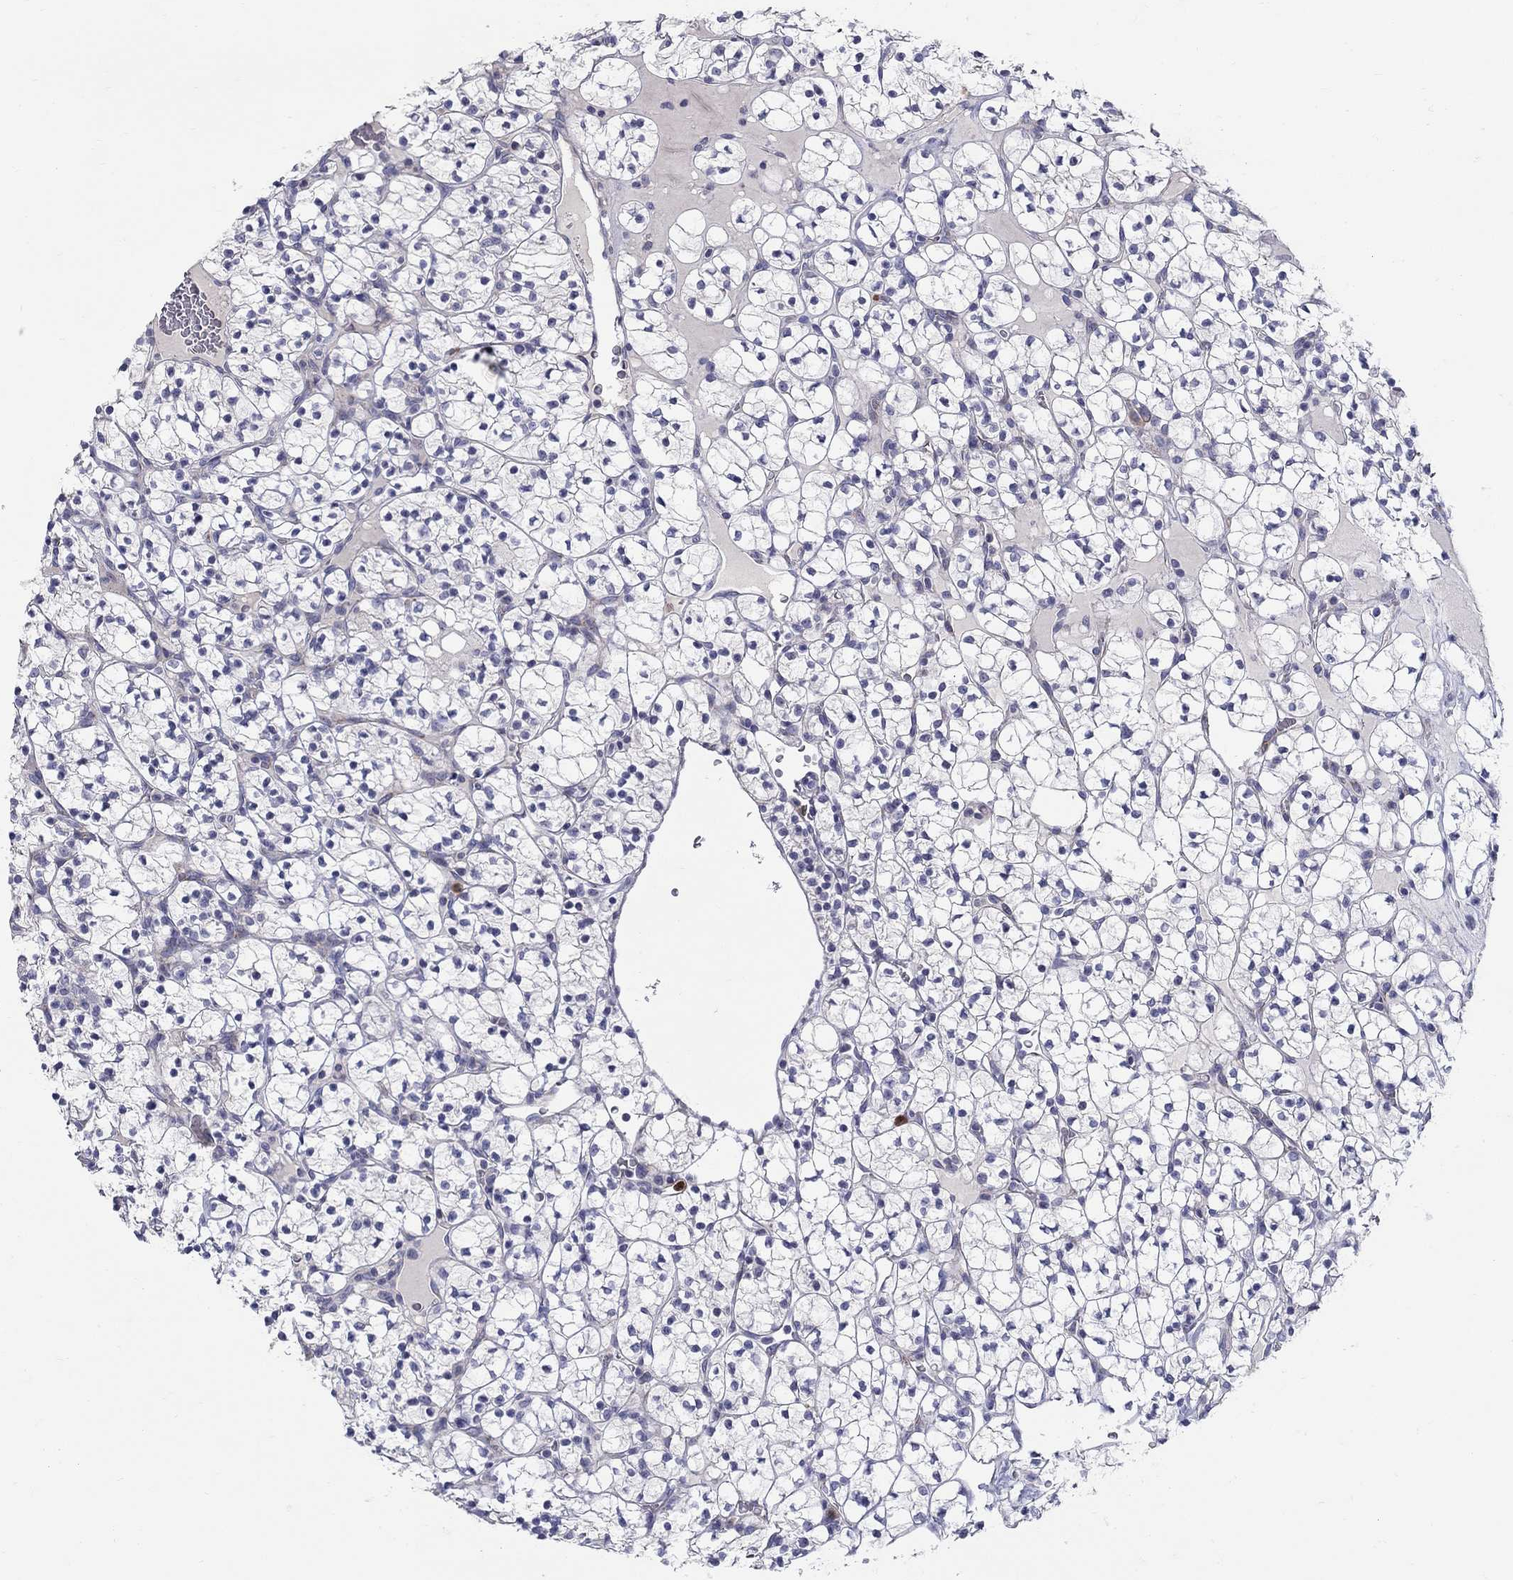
{"staining": {"intensity": "negative", "quantity": "none", "location": "none"}, "tissue": "renal cancer", "cell_type": "Tumor cells", "image_type": "cancer", "snomed": [{"axis": "morphology", "description": "Adenocarcinoma, NOS"}, {"axis": "topography", "description": "Kidney"}], "caption": "High power microscopy histopathology image of an IHC histopathology image of renal adenocarcinoma, revealing no significant staining in tumor cells.", "gene": "HMX2", "patient": {"sex": "female", "age": 89}}